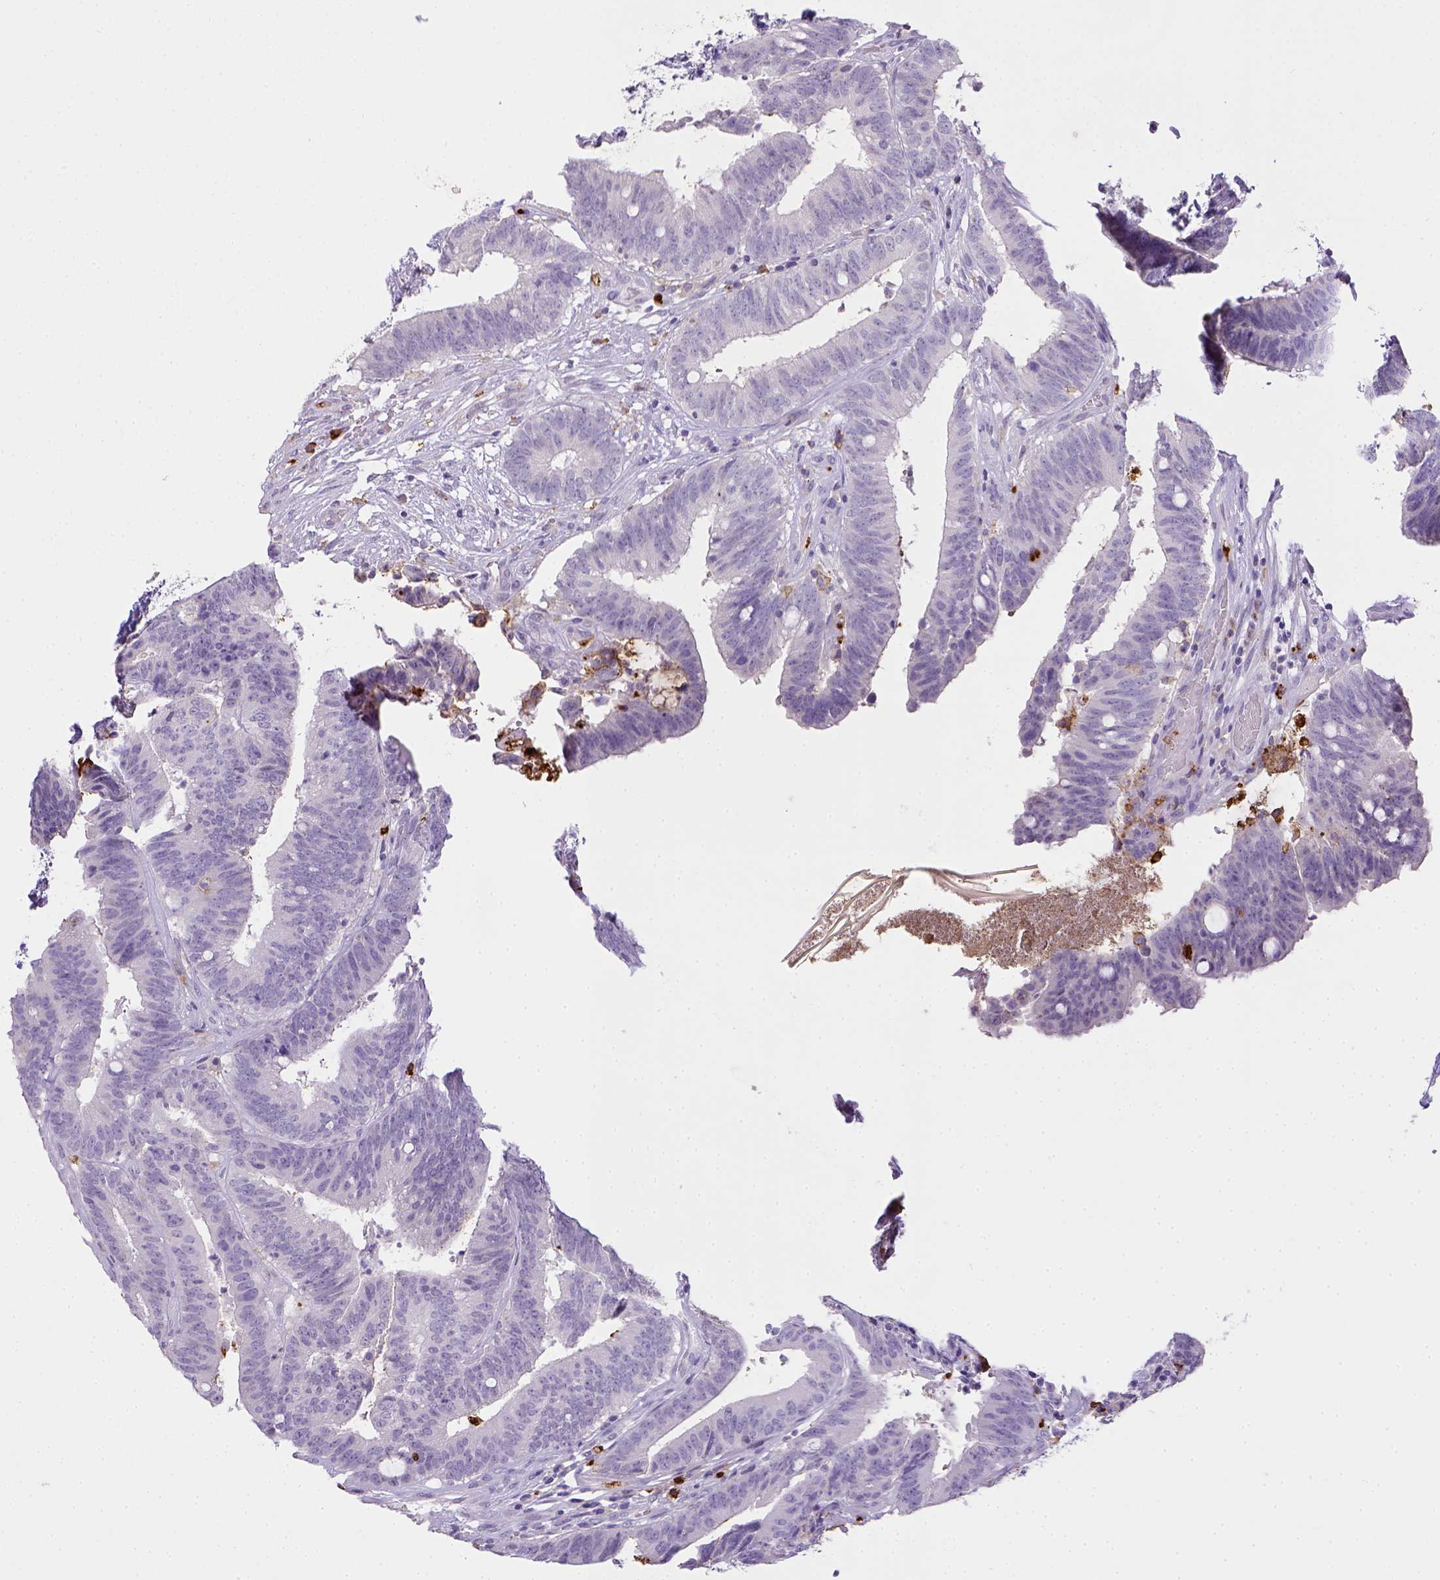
{"staining": {"intensity": "negative", "quantity": "none", "location": "none"}, "tissue": "colorectal cancer", "cell_type": "Tumor cells", "image_type": "cancer", "snomed": [{"axis": "morphology", "description": "Adenocarcinoma, NOS"}, {"axis": "topography", "description": "Colon"}], "caption": "DAB immunohistochemical staining of colorectal cancer reveals no significant expression in tumor cells. (DAB immunohistochemistry with hematoxylin counter stain).", "gene": "ITGAM", "patient": {"sex": "female", "age": 43}}